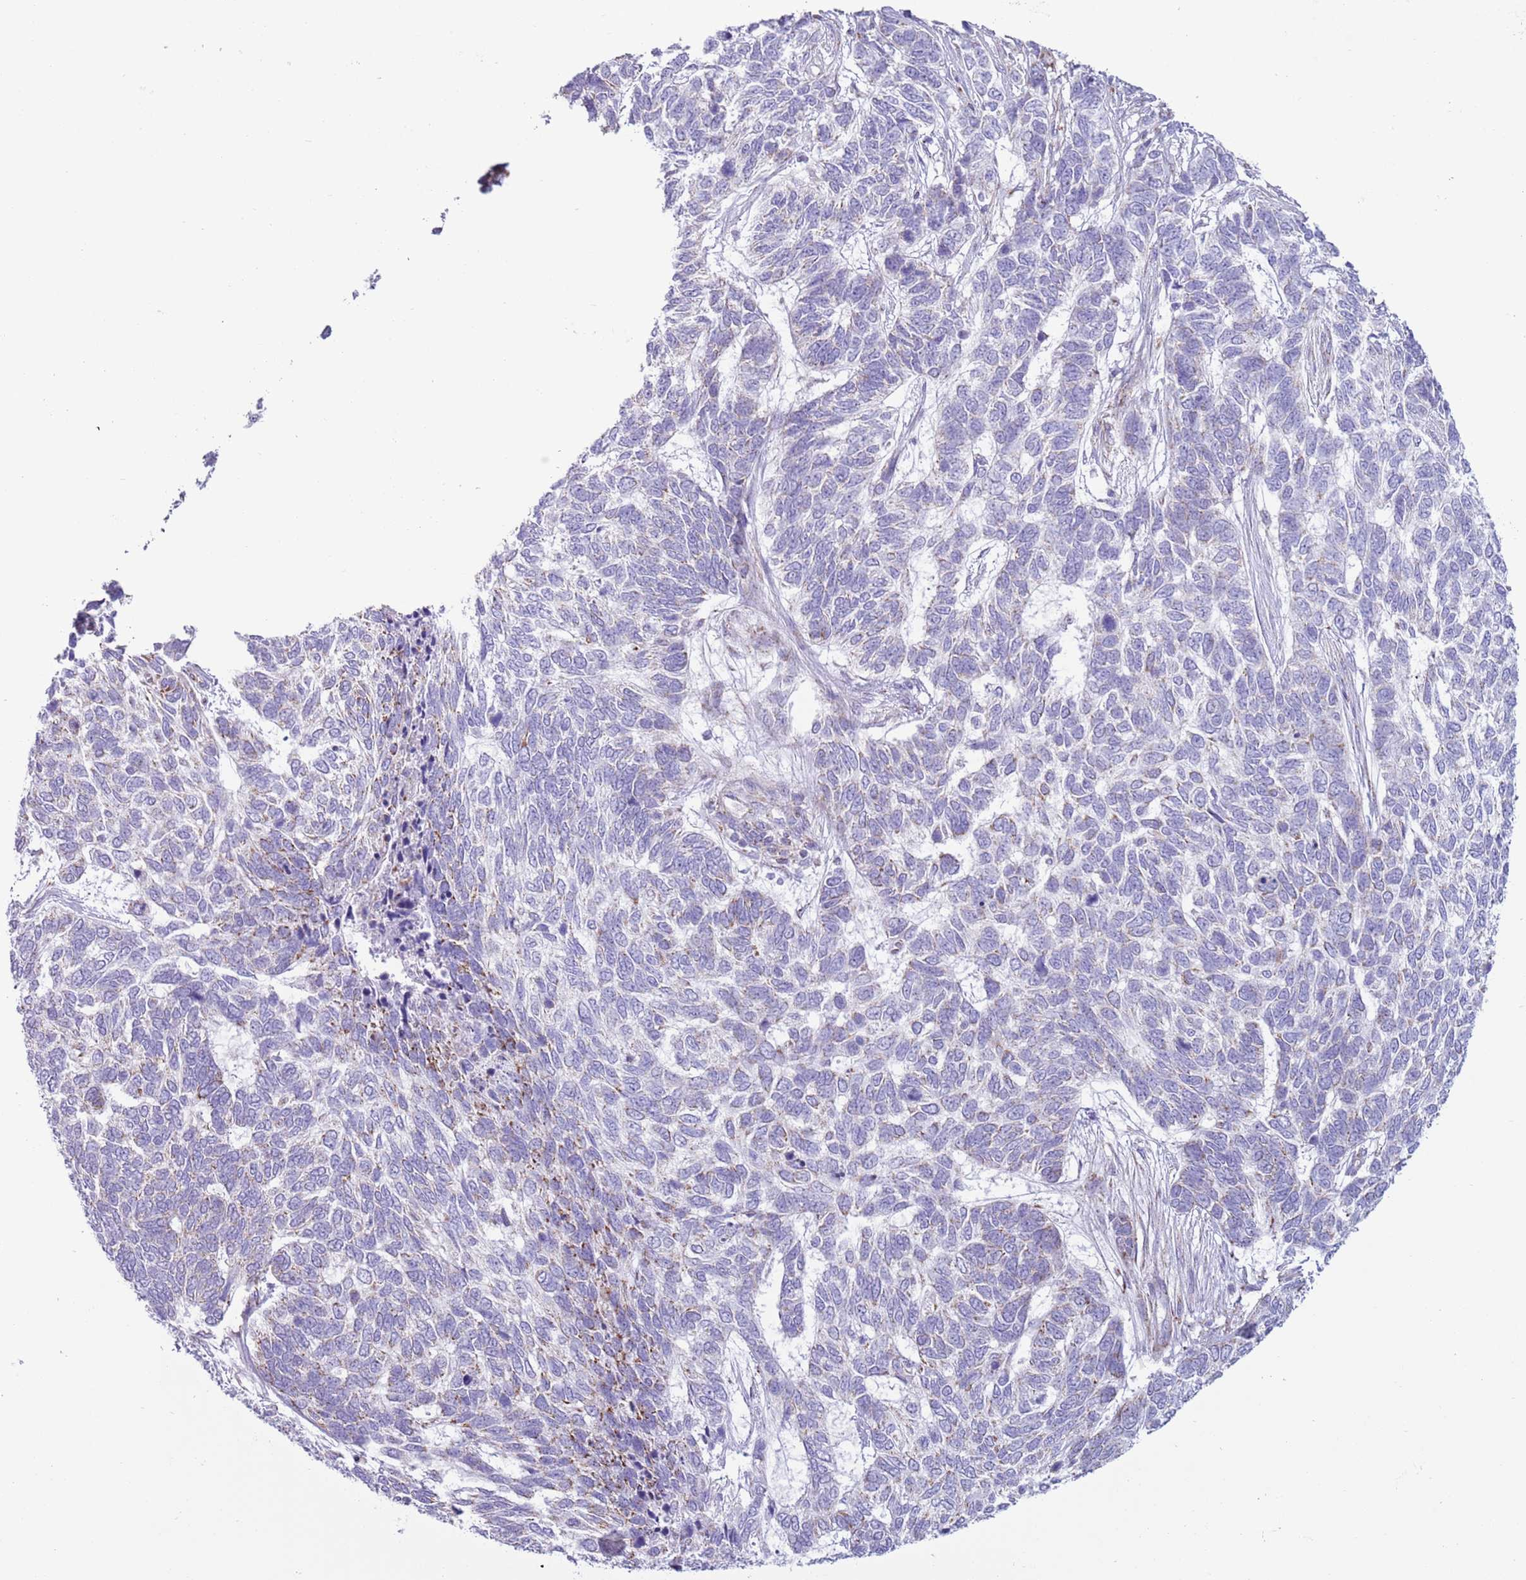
{"staining": {"intensity": "negative", "quantity": "none", "location": "none"}, "tissue": "skin cancer", "cell_type": "Tumor cells", "image_type": "cancer", "snomed": [{"axis": "morphology", "description": "Basal cell carcinoma"}, {"axis": "topography", "description": "Skin"}], "caption": "There is no significant staining in tumor cells of skin cancer (basal cell carcinoma).", "gene": "ATP6V1B1", "patient": {"sex": "female", "age": 65}}